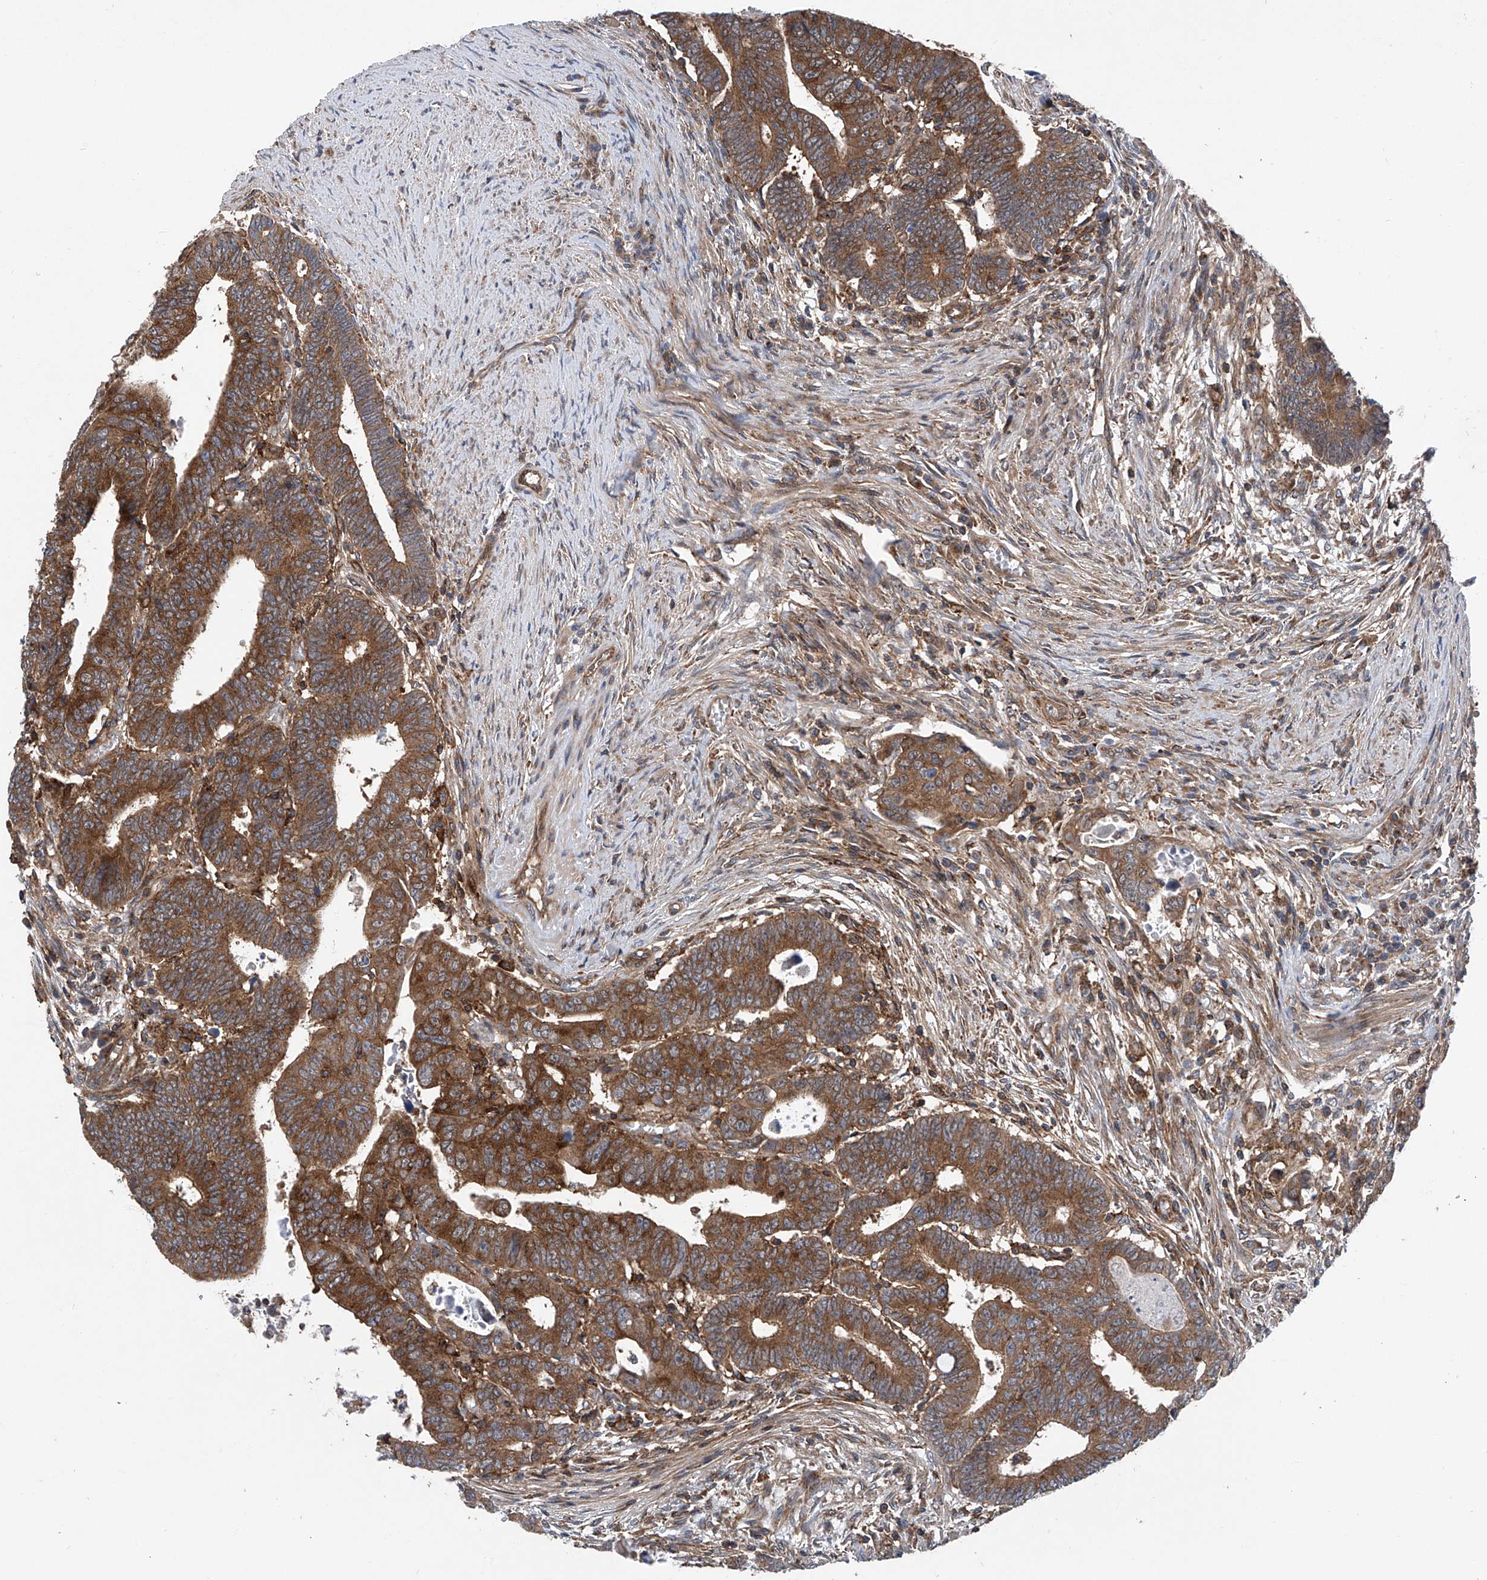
{"staining": {"intensity": "strong", "quantity": ">75%", "location": "cytoplasmic/membranous"}, "tissue": "colorectal cancer", "cell_type": "Tumor cells", "image_type": "cancer", "snomed": [{"axis": "morphology", "description": "Normal tissue, NOS"}, {"axis": "morphology", "description": "Adenocarcinoma, NOS"}, {"axis": "topography", "description": "Rectum"}], "caption": "A brown stain labels strong cytoplasmic/membranous positivity of a protein in human adenocarcinoma (colorectal) tumor cells.", "gene": "SMAP1", "patient": {"sex": "female", "age": 65}}